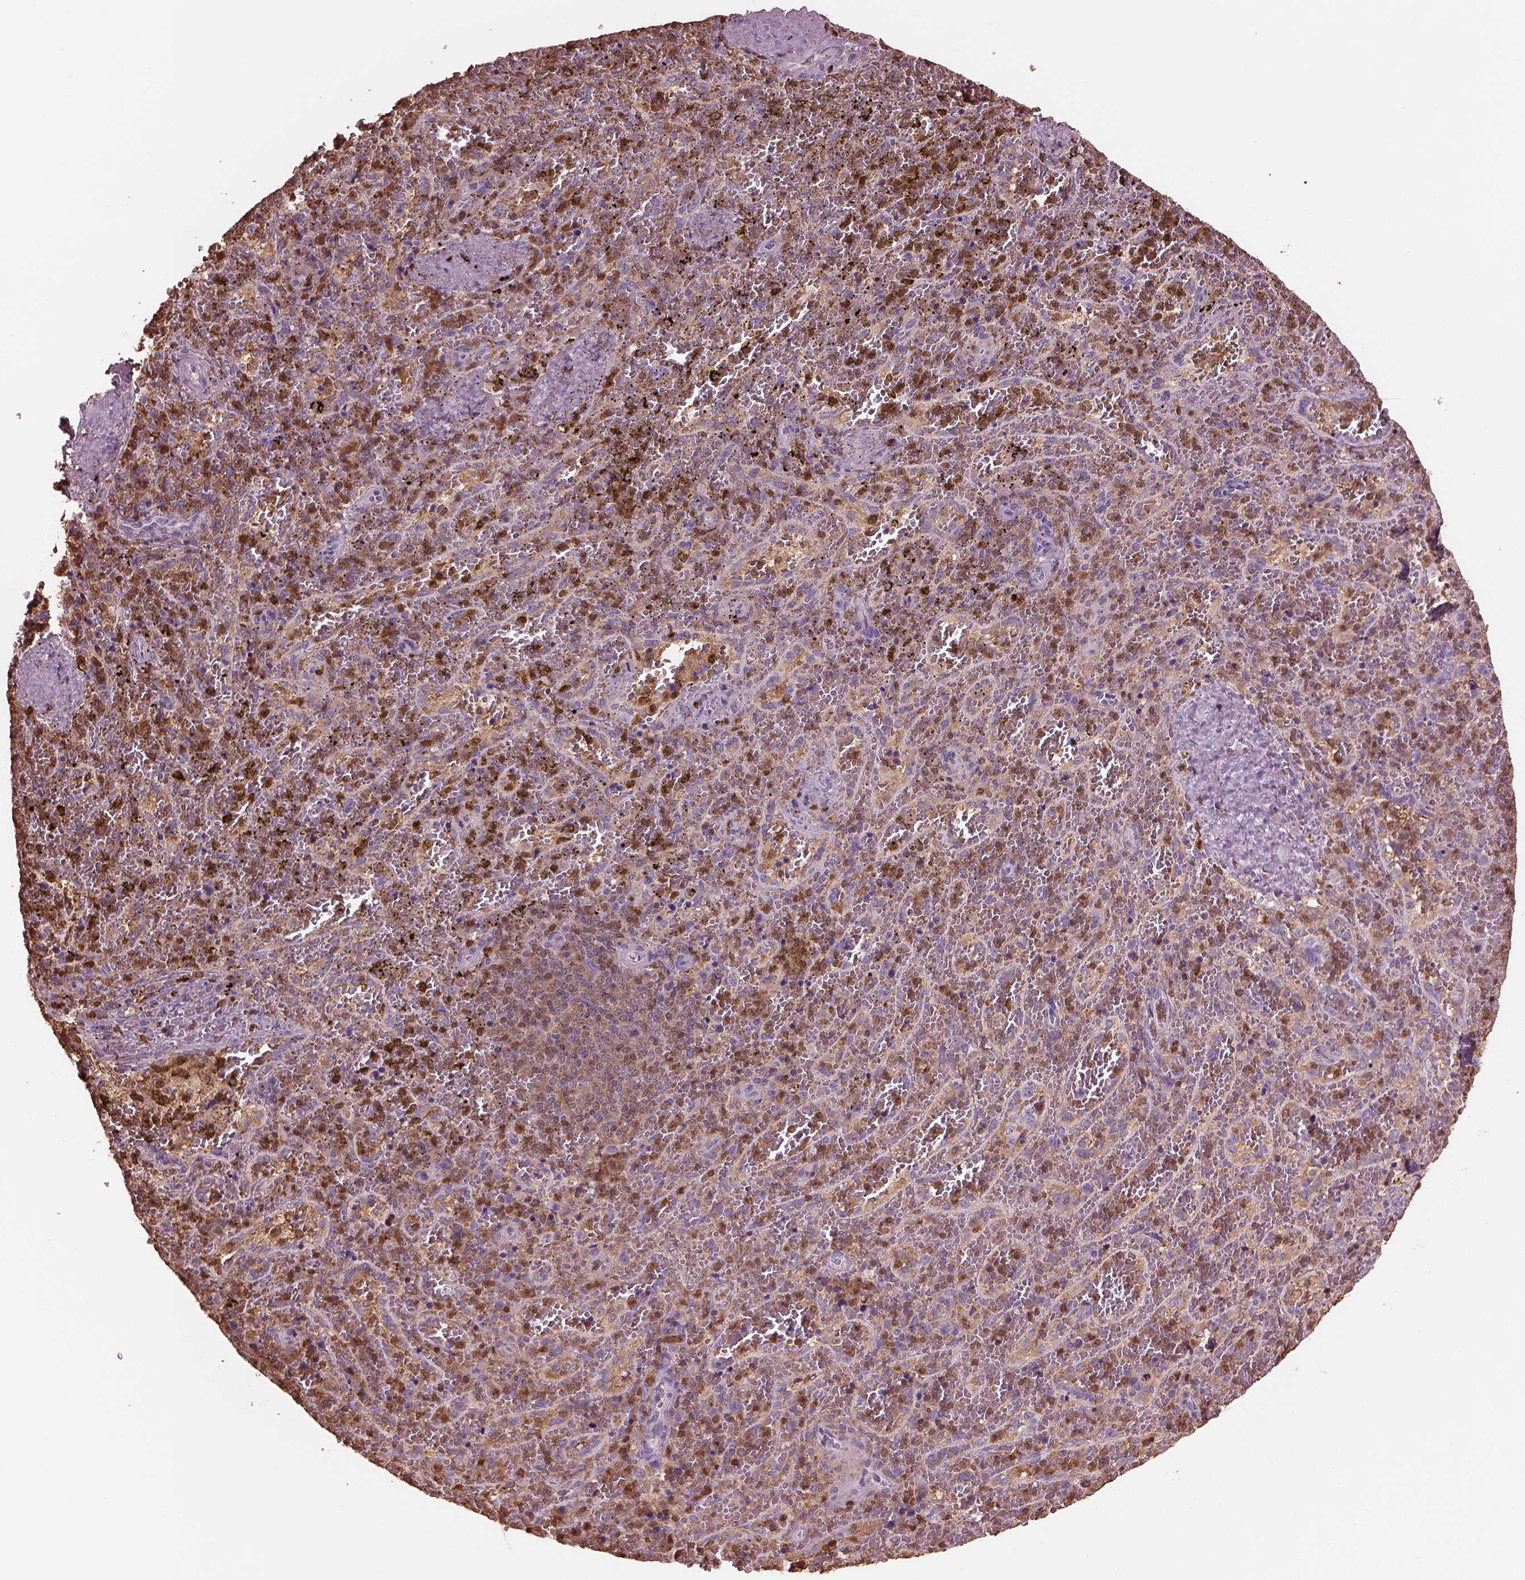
{"staining": {"intensity": "moderate", "quantity": ">75%", "location": "cytoplasmic/membranous,nuclear"}, "tissue": "spleen", "cell_type": "Cells in red pulp", "image_type": "normal", "snomed": [{"axis": "morphology", "description": "Normal tissue, NOS"}, {"axis": "topography", "description": "Spleen"}], "caption": "An image of spleen stained for a protein displays moderate cytoplasmic/membranous,nuclear brown staining in cells in red pulp.", "gene": "IL31RA", "patient": {"sex": "female", "age": 50}}